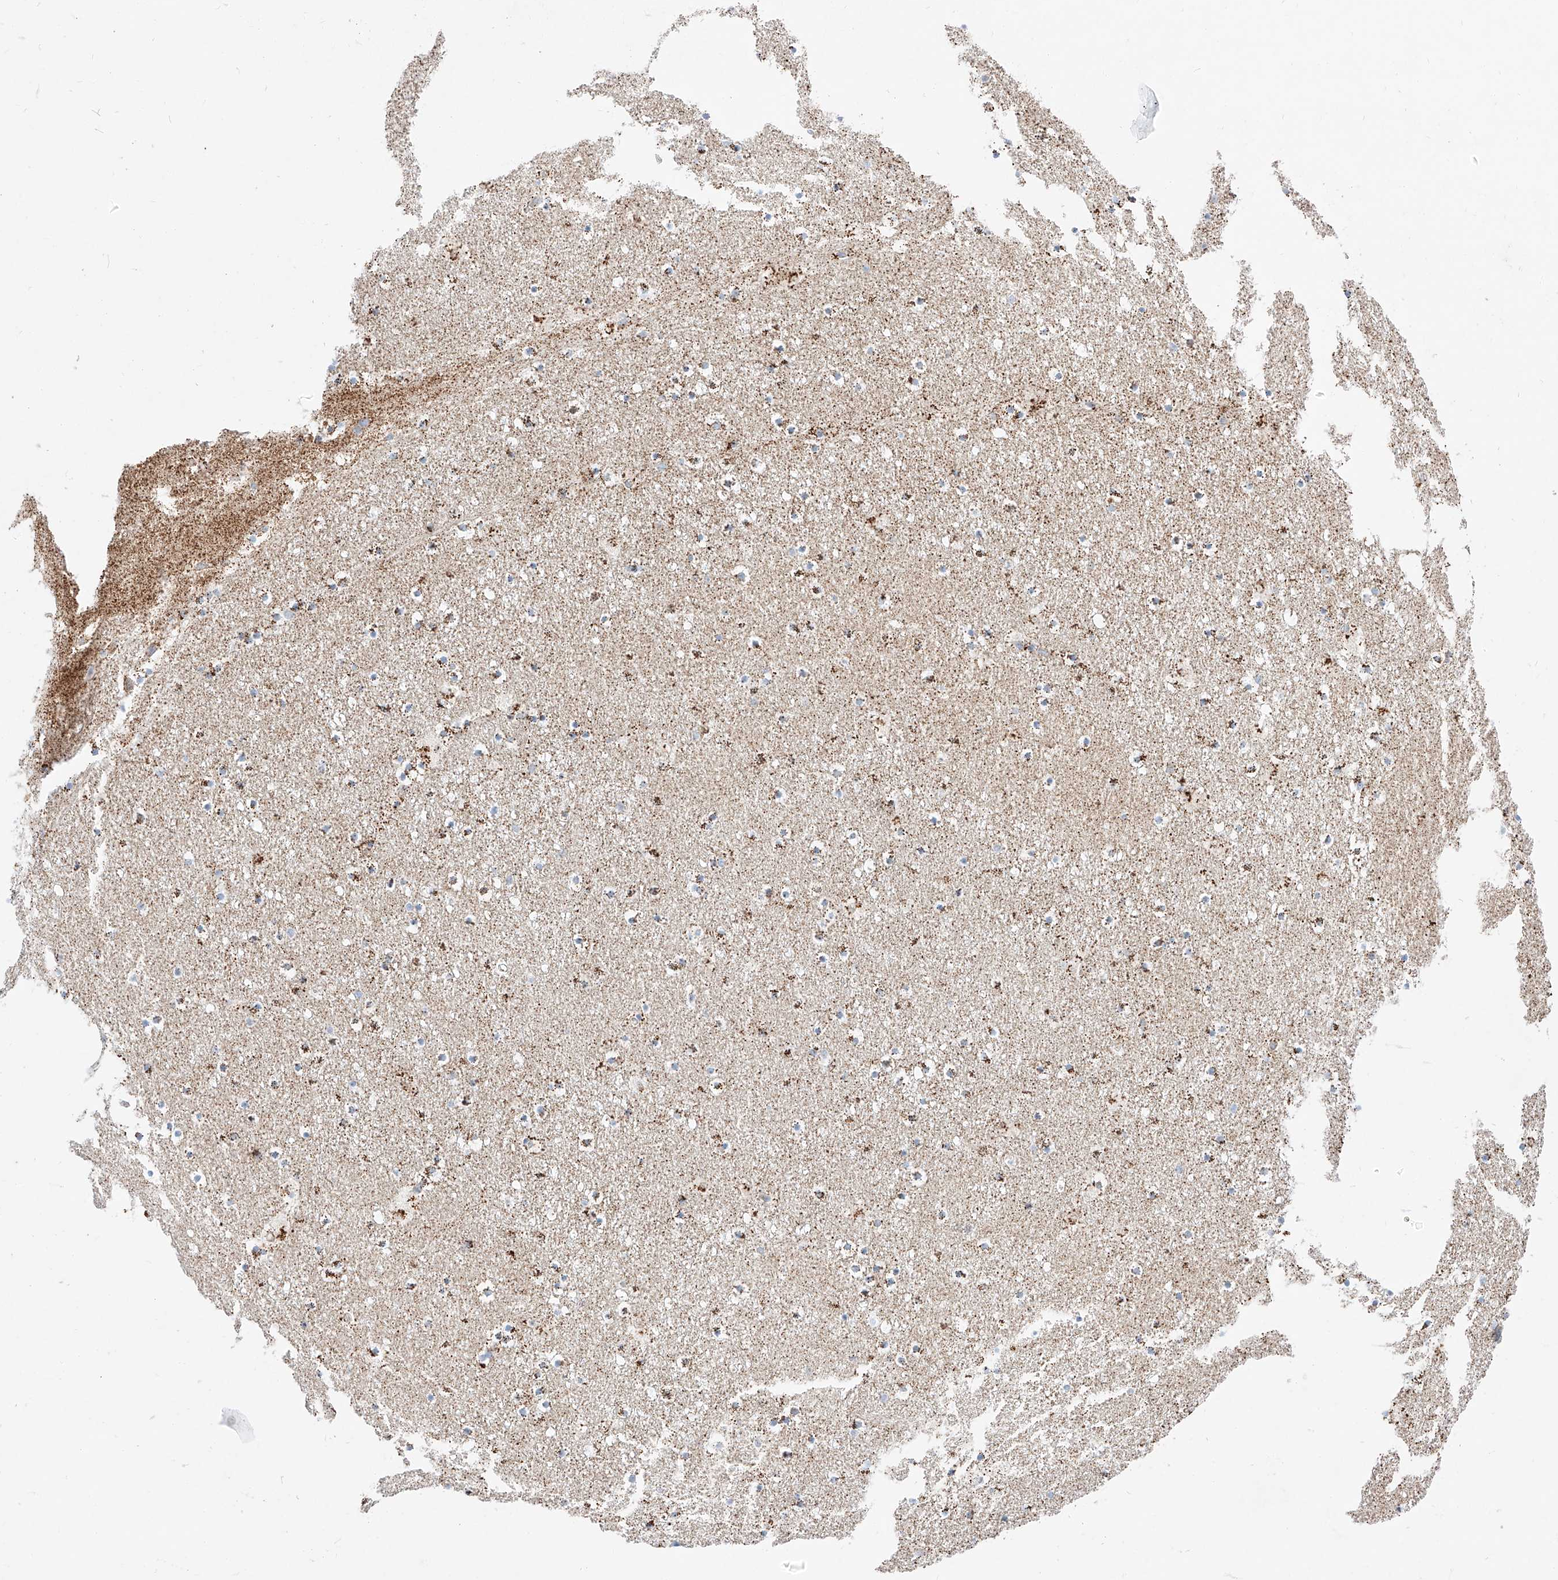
{"staining": {"intensity": "moderate", "quantity": "25%-75%", "location": "cytoplasmic/membranous"}, "tissue": "caudate", "cell_type": "Glial cells", "image_type": "normal", "snomed": [{"axis": "morphology", "description": "Normal tissue, NOS"}, {"axis": "topography", "description": "Lateral ventricle wall"}], "caption": "This image exhibits benign caudate stained with IHC to label a protein in brown. The cytoplasmic/membranous of glial cells show moderate positivity for the protein. Nuclei are counter-stained blue.", "gene": "C6orf62", "patient": {"sex": "male", "age": 45}}